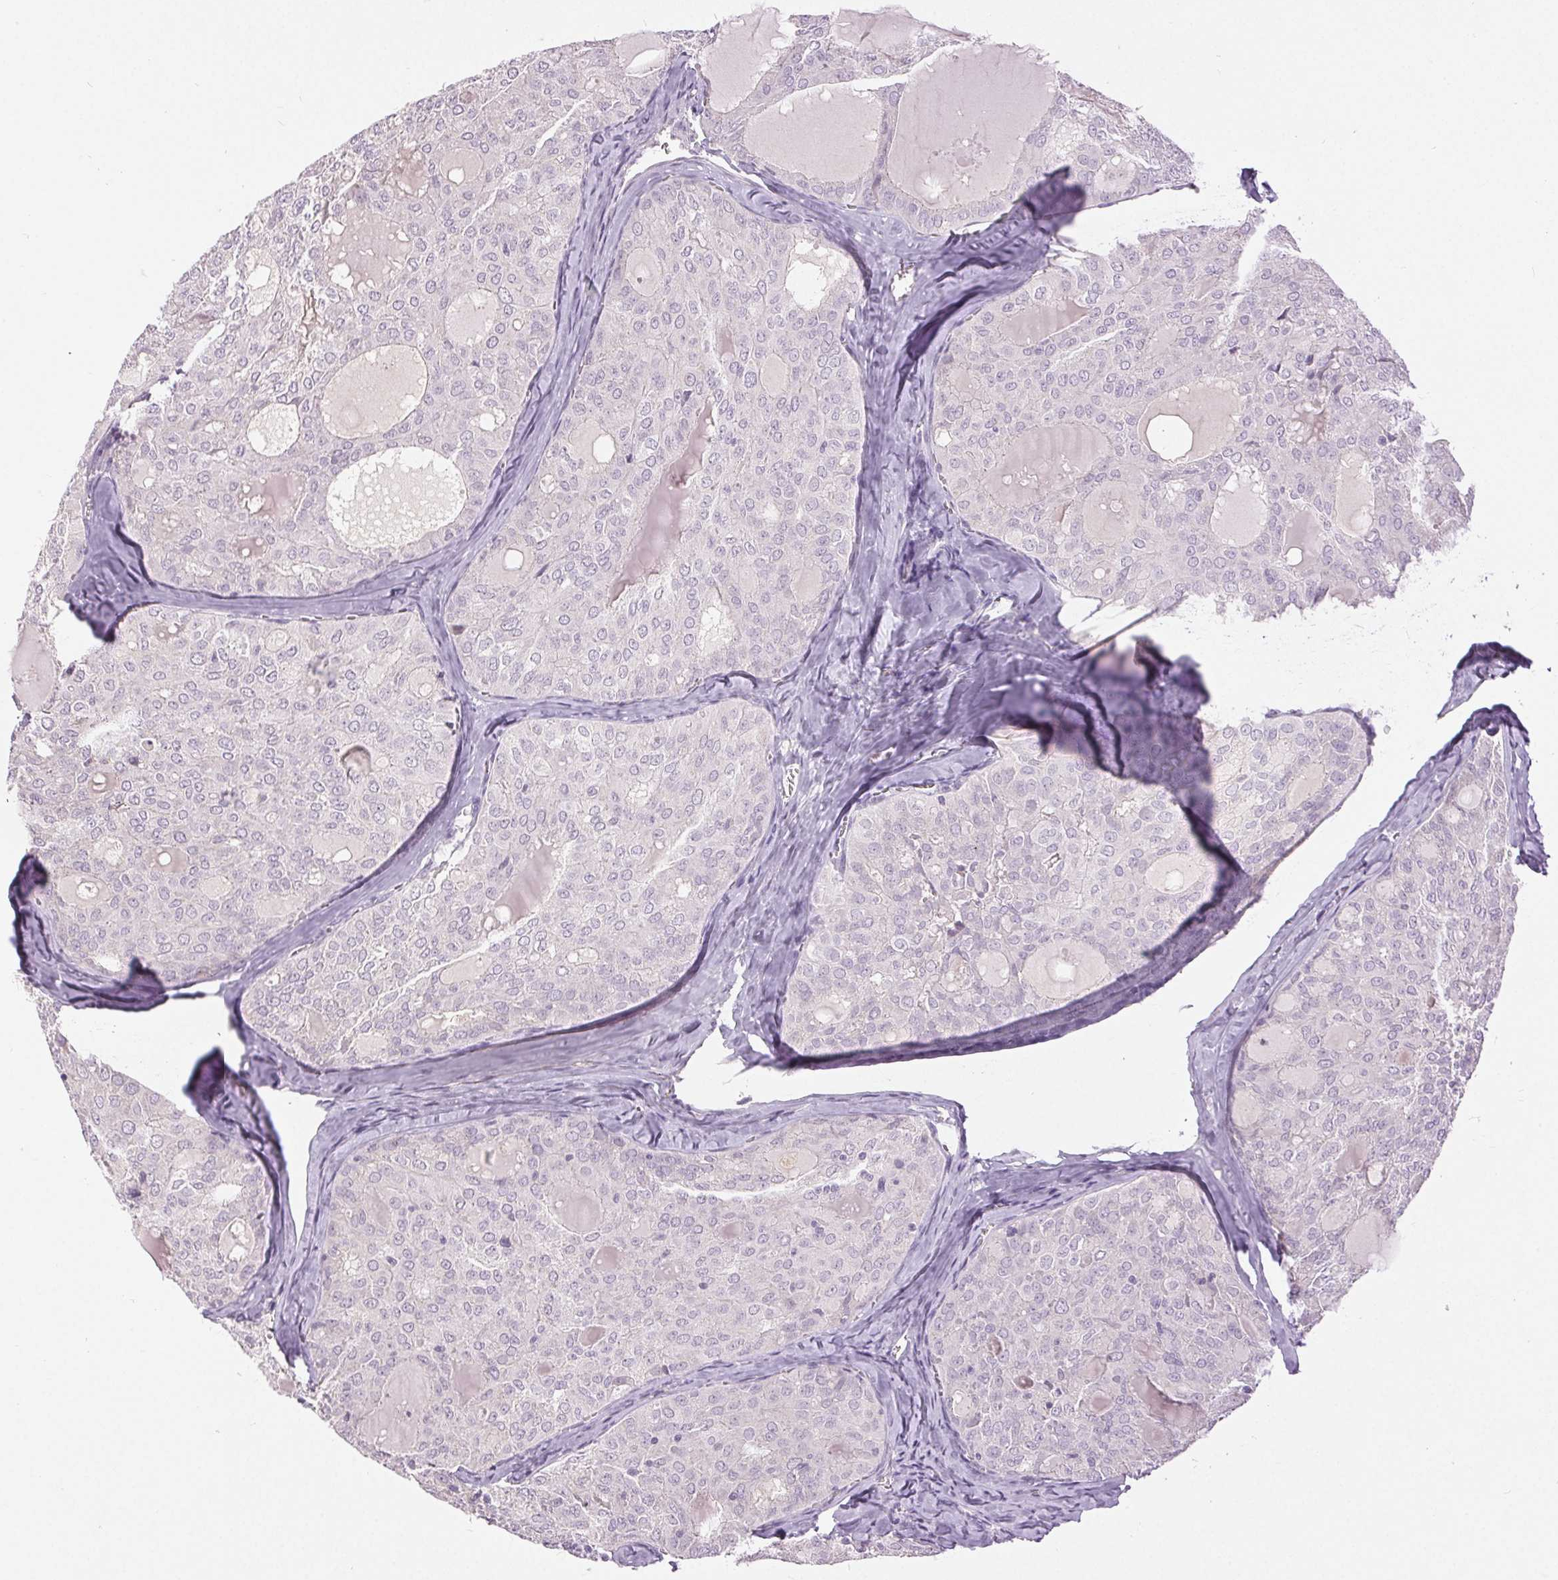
{"staining": {"intensity": "negative", "quantity": "none", "location": "none"}, "tissue": "thyroid cancer", "cell_type": "Tumor cells", "image_type": "cancer", "snomed": [{"axis": "morphology", "description": "Follicular adenoma carcinoma, NOS"}, {"axis": "topography", "description": "Thyroid gland"}], "caption": "Human thyroid cancer stained for a protein using IHC reveals no positivity in tumor cells.", "gene": "DSG3", "patient": {"sex": "male", "age": 75}}